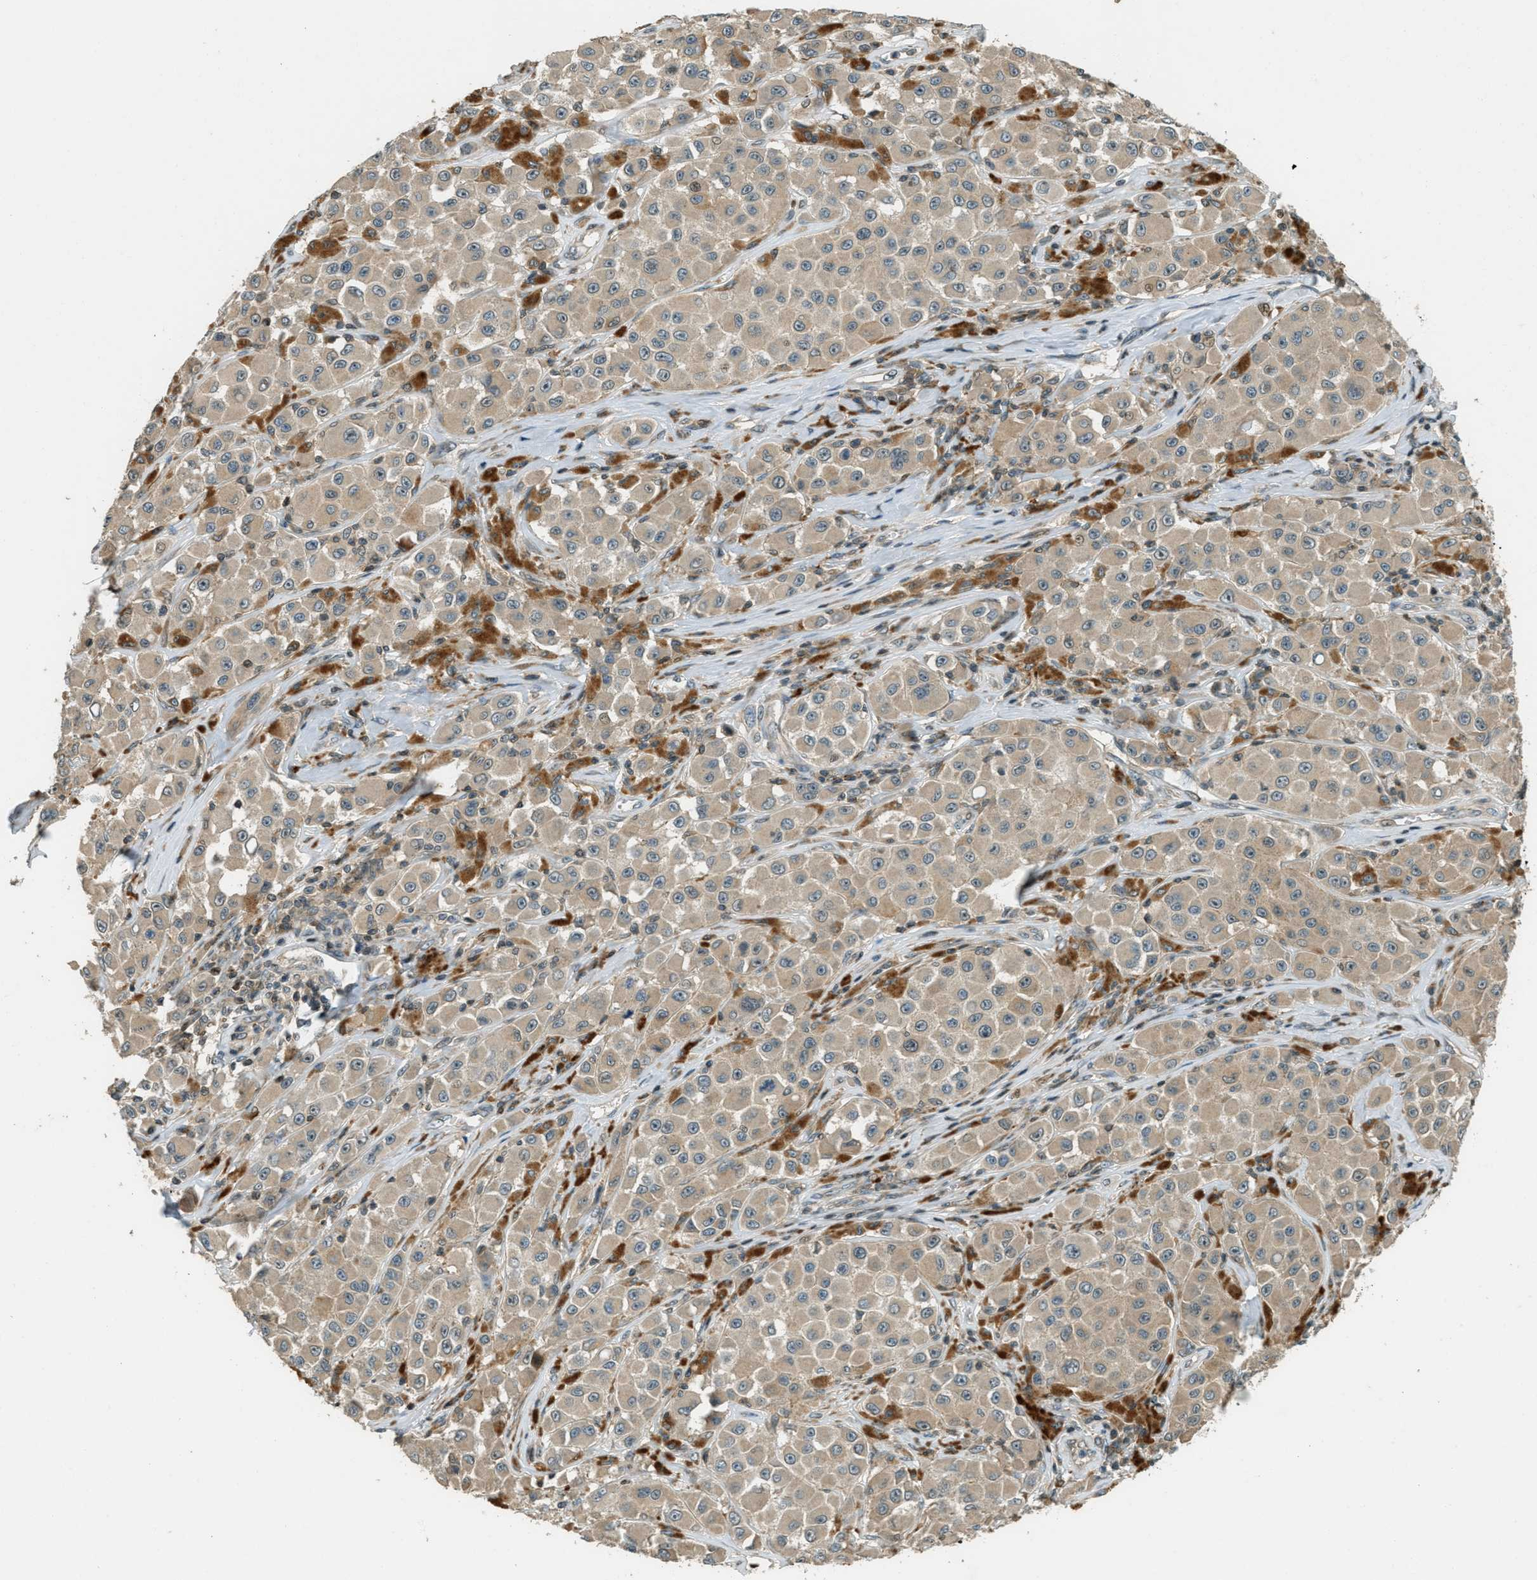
{"staining": {"intensity": "weak", "quantity": ">75%", "location": "cytoplasmic/membranous"}, "tissue": "melanoma", "cell_type": "Tumor cells", "image_type": "cancer", "snomed": [{"axis": "morphology", "description": "Malignant melanoma, NOS"}, {"axis": "topography", "description": "Skin"}], "caption": "IHC of human melanoma demonstrates low levels of weak cytoplasmic/membranous staining in about >75% of tumor cells. (brown staining indicates protein expression, while blue staining denotes nuclei).", "gene": "PTPN23", "patient": {"sex": "male", "age": 84}}